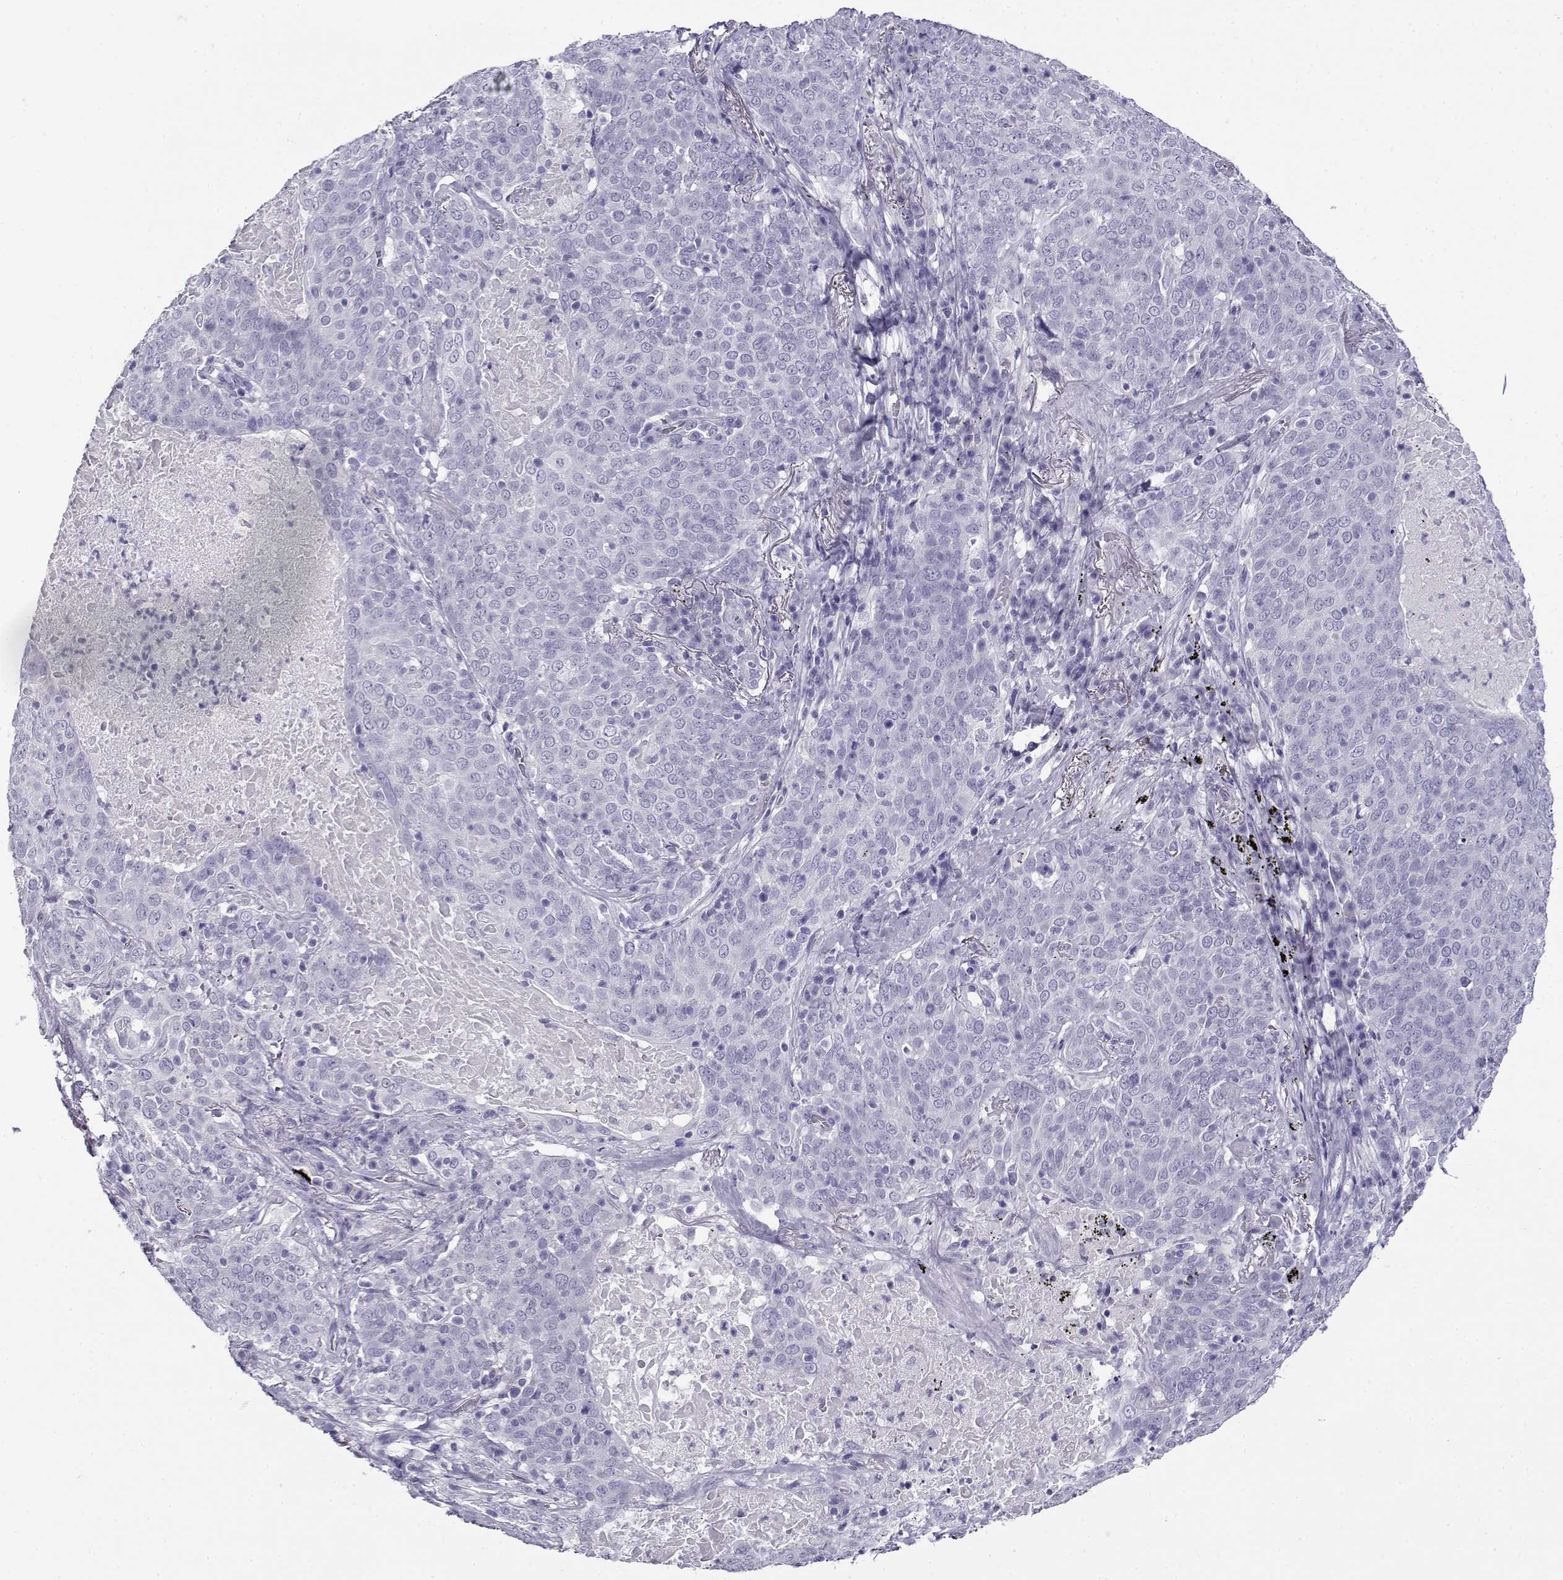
{"staining": {"intensity": "negative", "quantity": "none", "location": "none"}, "tissue": "lung cancer", "cell_type": "Tumor cells", "image_type": "cancer", "snomed": [{"axis": "morphology", "description": "Squamous cell carcinoma, NOS"}, {"axis": "topography", "description": "Lung"}], "caption": "Lung cancer was stained to show a protein in brown. There is no significant positivity in tumor cells.", "gene": "CABS1", "patient": {"sex": "male", "age": 82}}